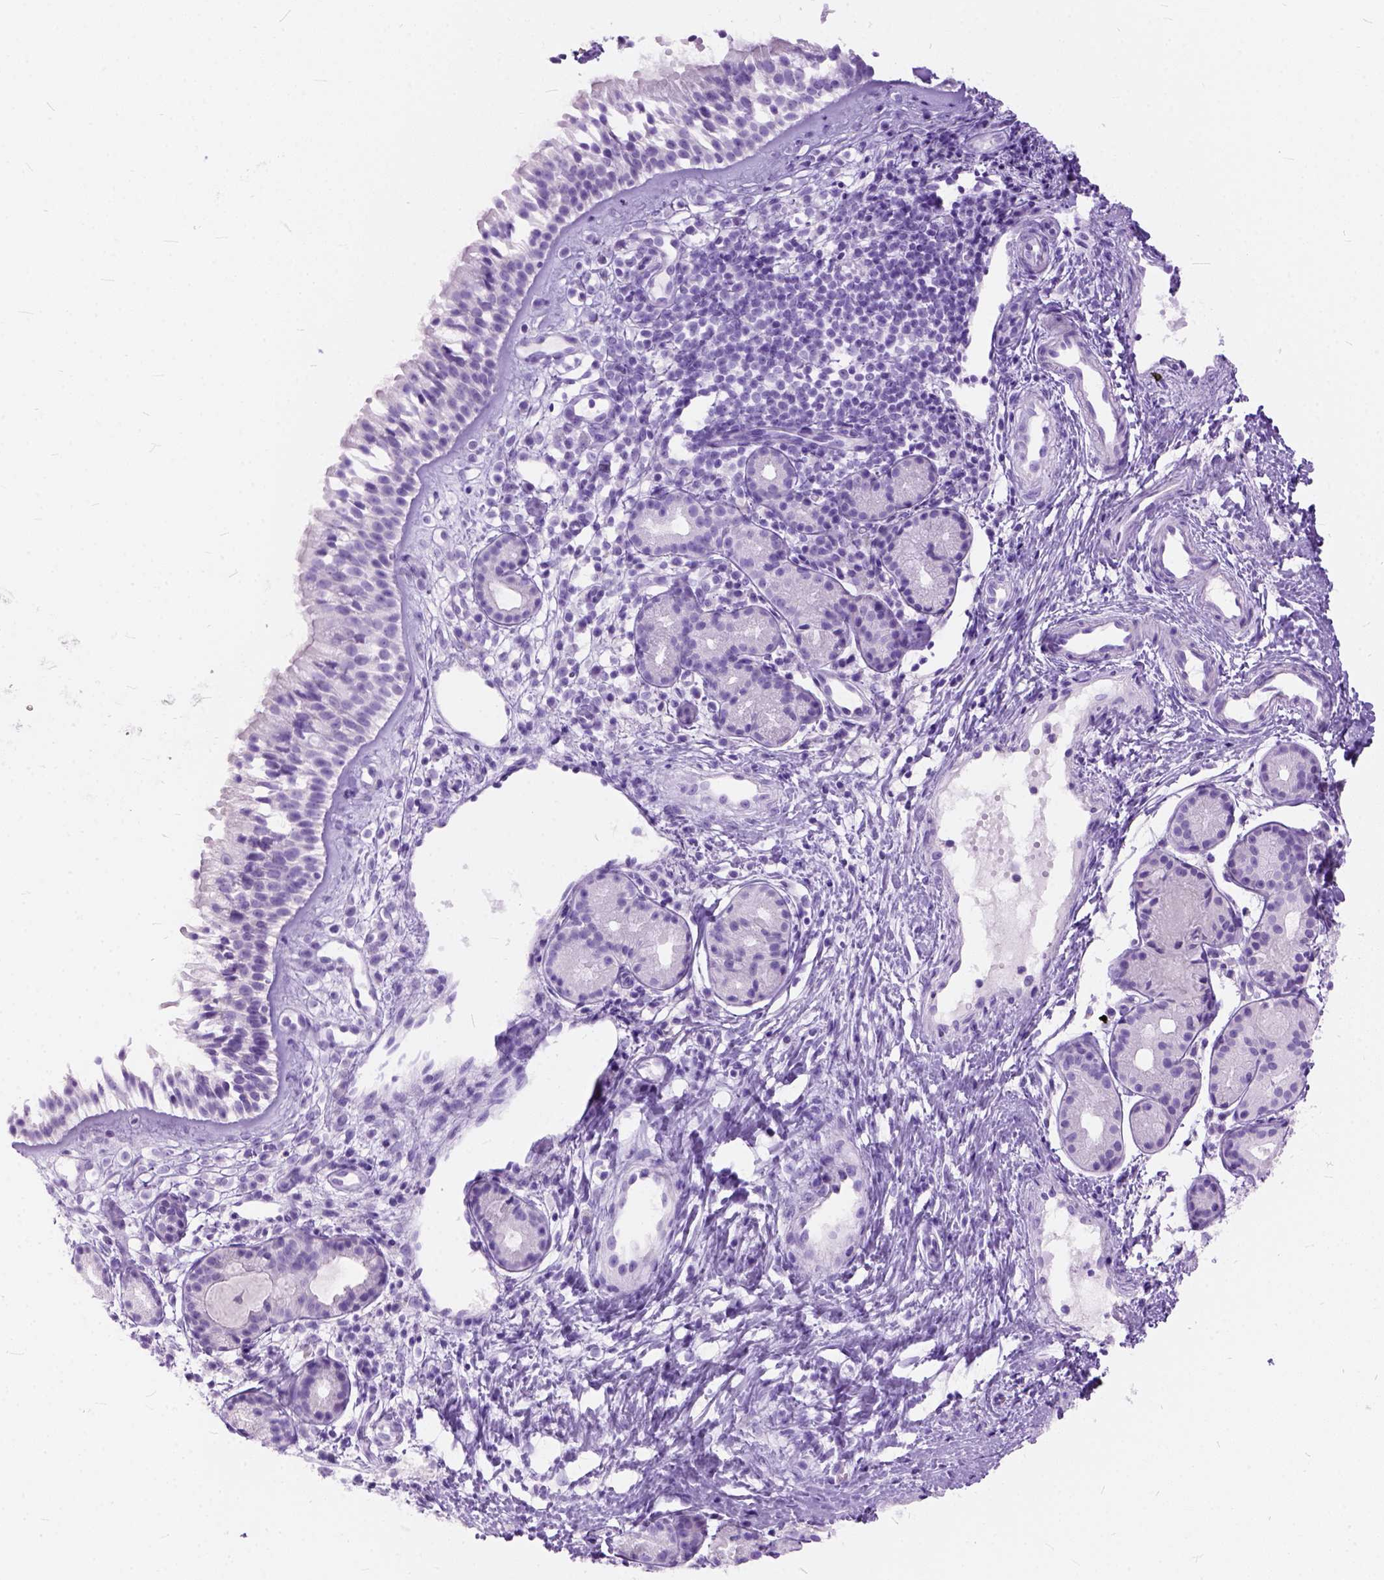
{"staining": {"intensity": "negative", "quantity": "none", "location": "none"}, "tissue": "nasopharynx", "cell_type": "Respiratory epithelial cells", "image_type": "normal", "snomed": [{"axis": "morphology", "description": "Normal tissue, NOS"}, {"axis": "topography", "description": "Nasopharynx"}], "caption": "A histopathology image of nasopharynx stained for a protein exhibits no brown staining in respiratory epithelial cells.", "gene": "C1QTNF3", "patient": {"sex": "male", "age": 58}}